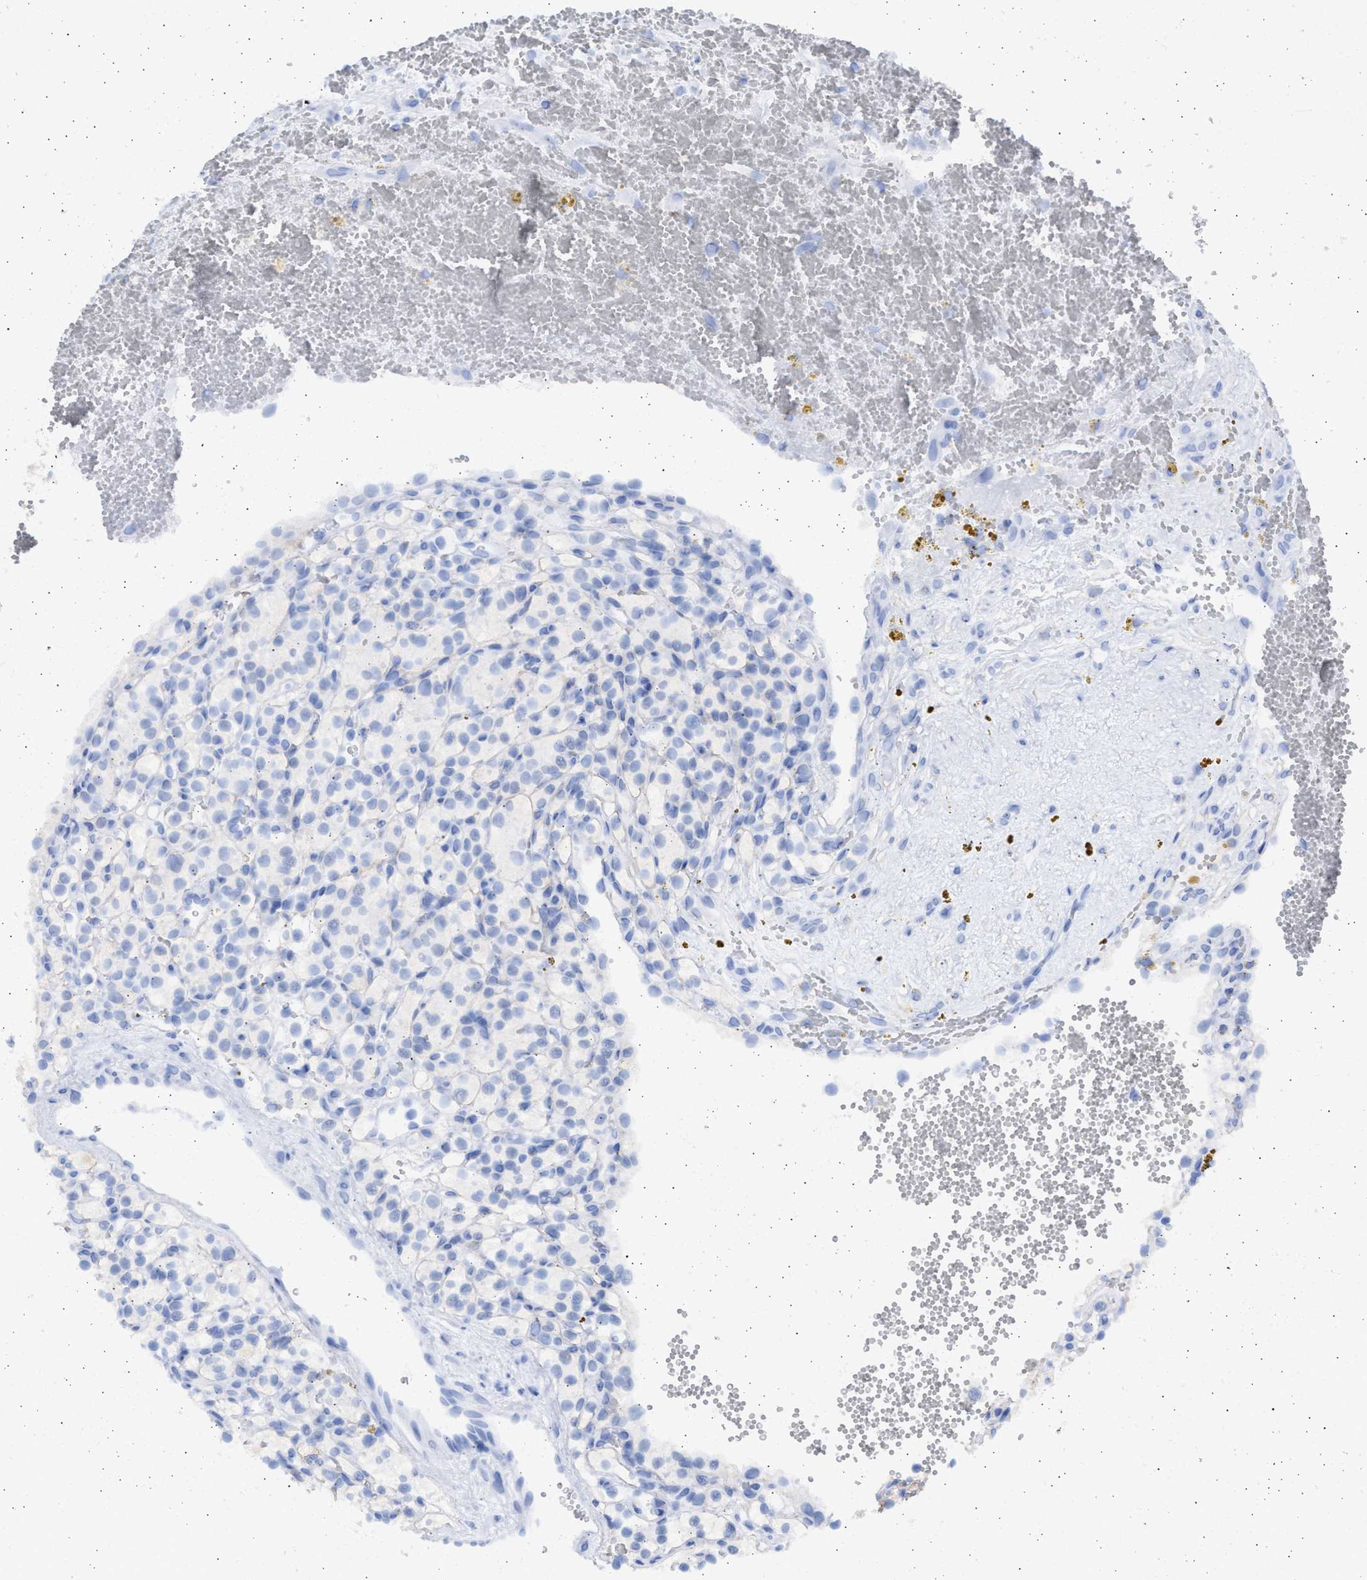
{"staining": {"intensity": "negative", "quantity": "none", "location": "none"}, "tissue": "renal cancer", "cell_type": "Tumor cells", "image_type": "cancer", "snomed": [{"axis": "morphology", "description": "Adenocarcinoma, NOS"}, {"axis": "topography", "description": "Kidney"}], "caption": "Tumor cells show no significant staining in renal cancer (adenocarcinoma).", "gene": "ALDOC", "patient": {"sex": "female", "age": 57}}